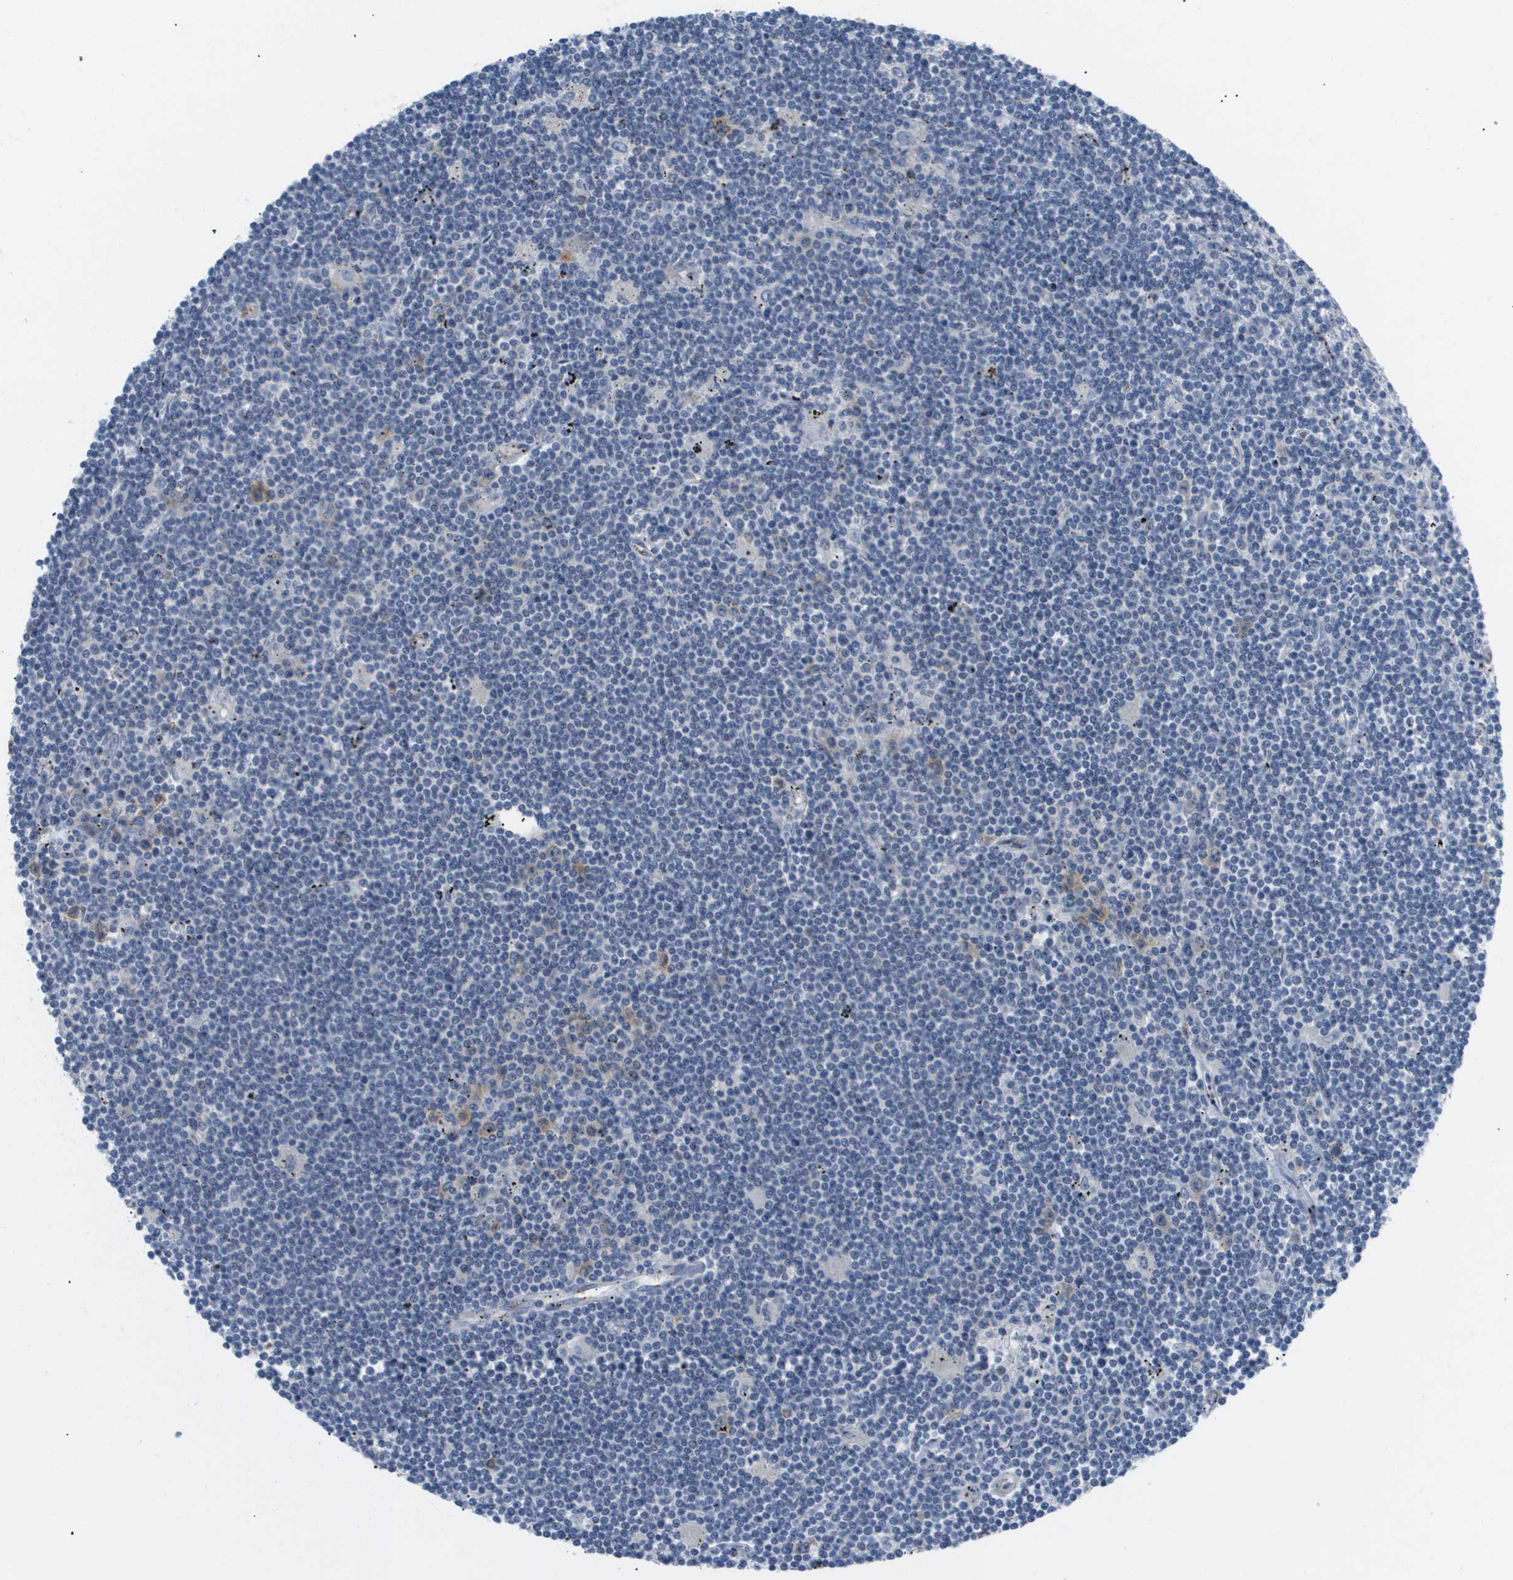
{"staining": {"intensity": "negative", "quantity": "none", "location": "none"}, "tissue": "lymphoma", "cell_type": "Tumor cells", "image_type": "cancer", "snomed": [{"axis": "morphology", "description": "Malignant lymphoma, non-Hodgkin's type, Low grade"}, {"axis": "topography", "description": "Spleen"}], "caption": "Immunohistochemistry micrograph of malignant lymphoma, non-Hodgkin's type (low-grade) stained for a protein (brown), which exhibits no expression in tumor cells. Brightfield microscopy of IHC stained with DAB (brown) and hematoxylin (blue), captured at high magnification.", "gene": "OTUD5", "patient": {"sex": "male", "age": 76}}